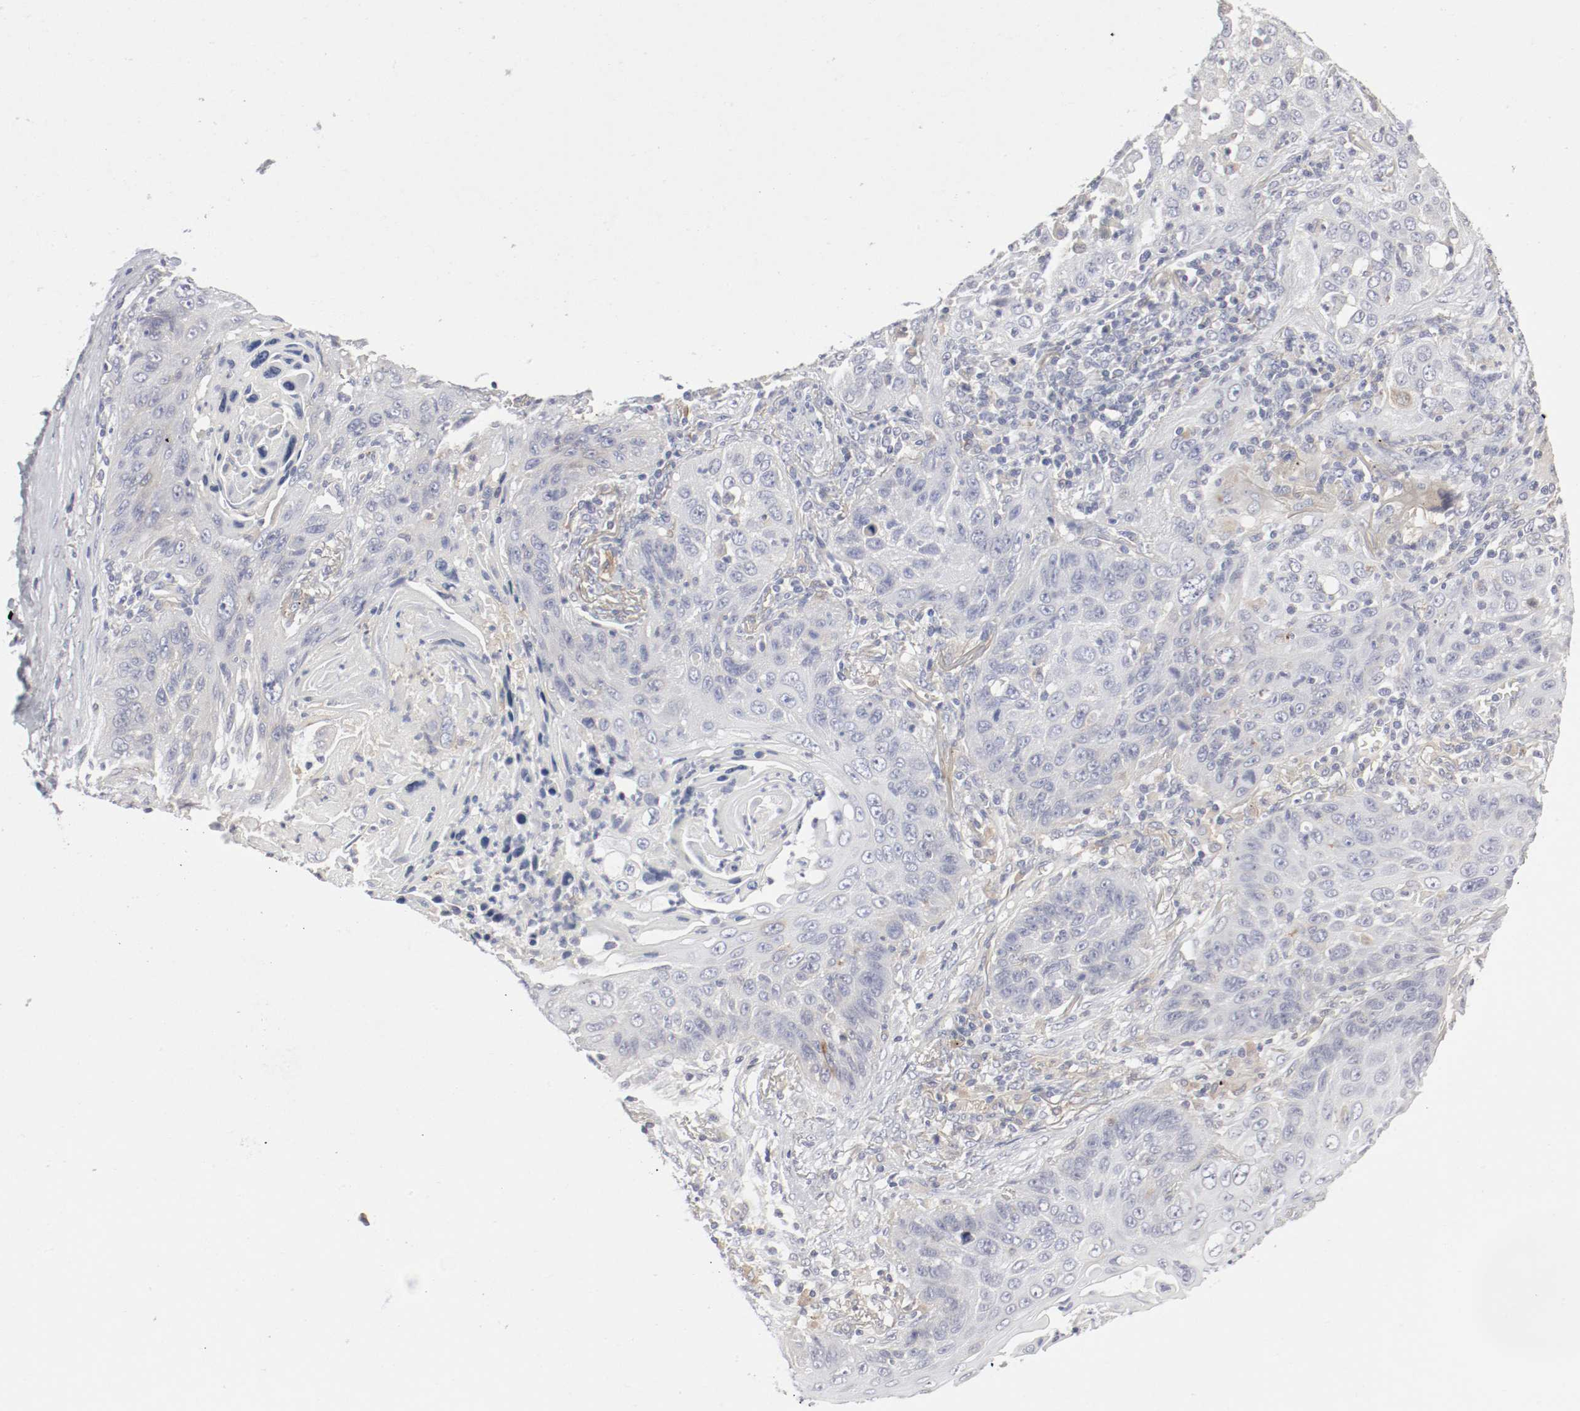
{"staining": {"intensity": "weak", "quantity": "<25%", "location": "cytoplasmic/membranous"}, "tissue": "lung cancer", "cell_type": "Tumor cells", "image_type": "cancer", "snomed": [{"axis": "morphology", "description": "Squamous cell carcinoma, NOS"}, {"axis": "topography", "description": "Lung"}], "caption": "The image demonstrates no significant staining in tumor cells of lung cancer (squamous cell carcinoma).", "gene": "FGFBP1", "patient": {"sex": "female", "age": 67}}